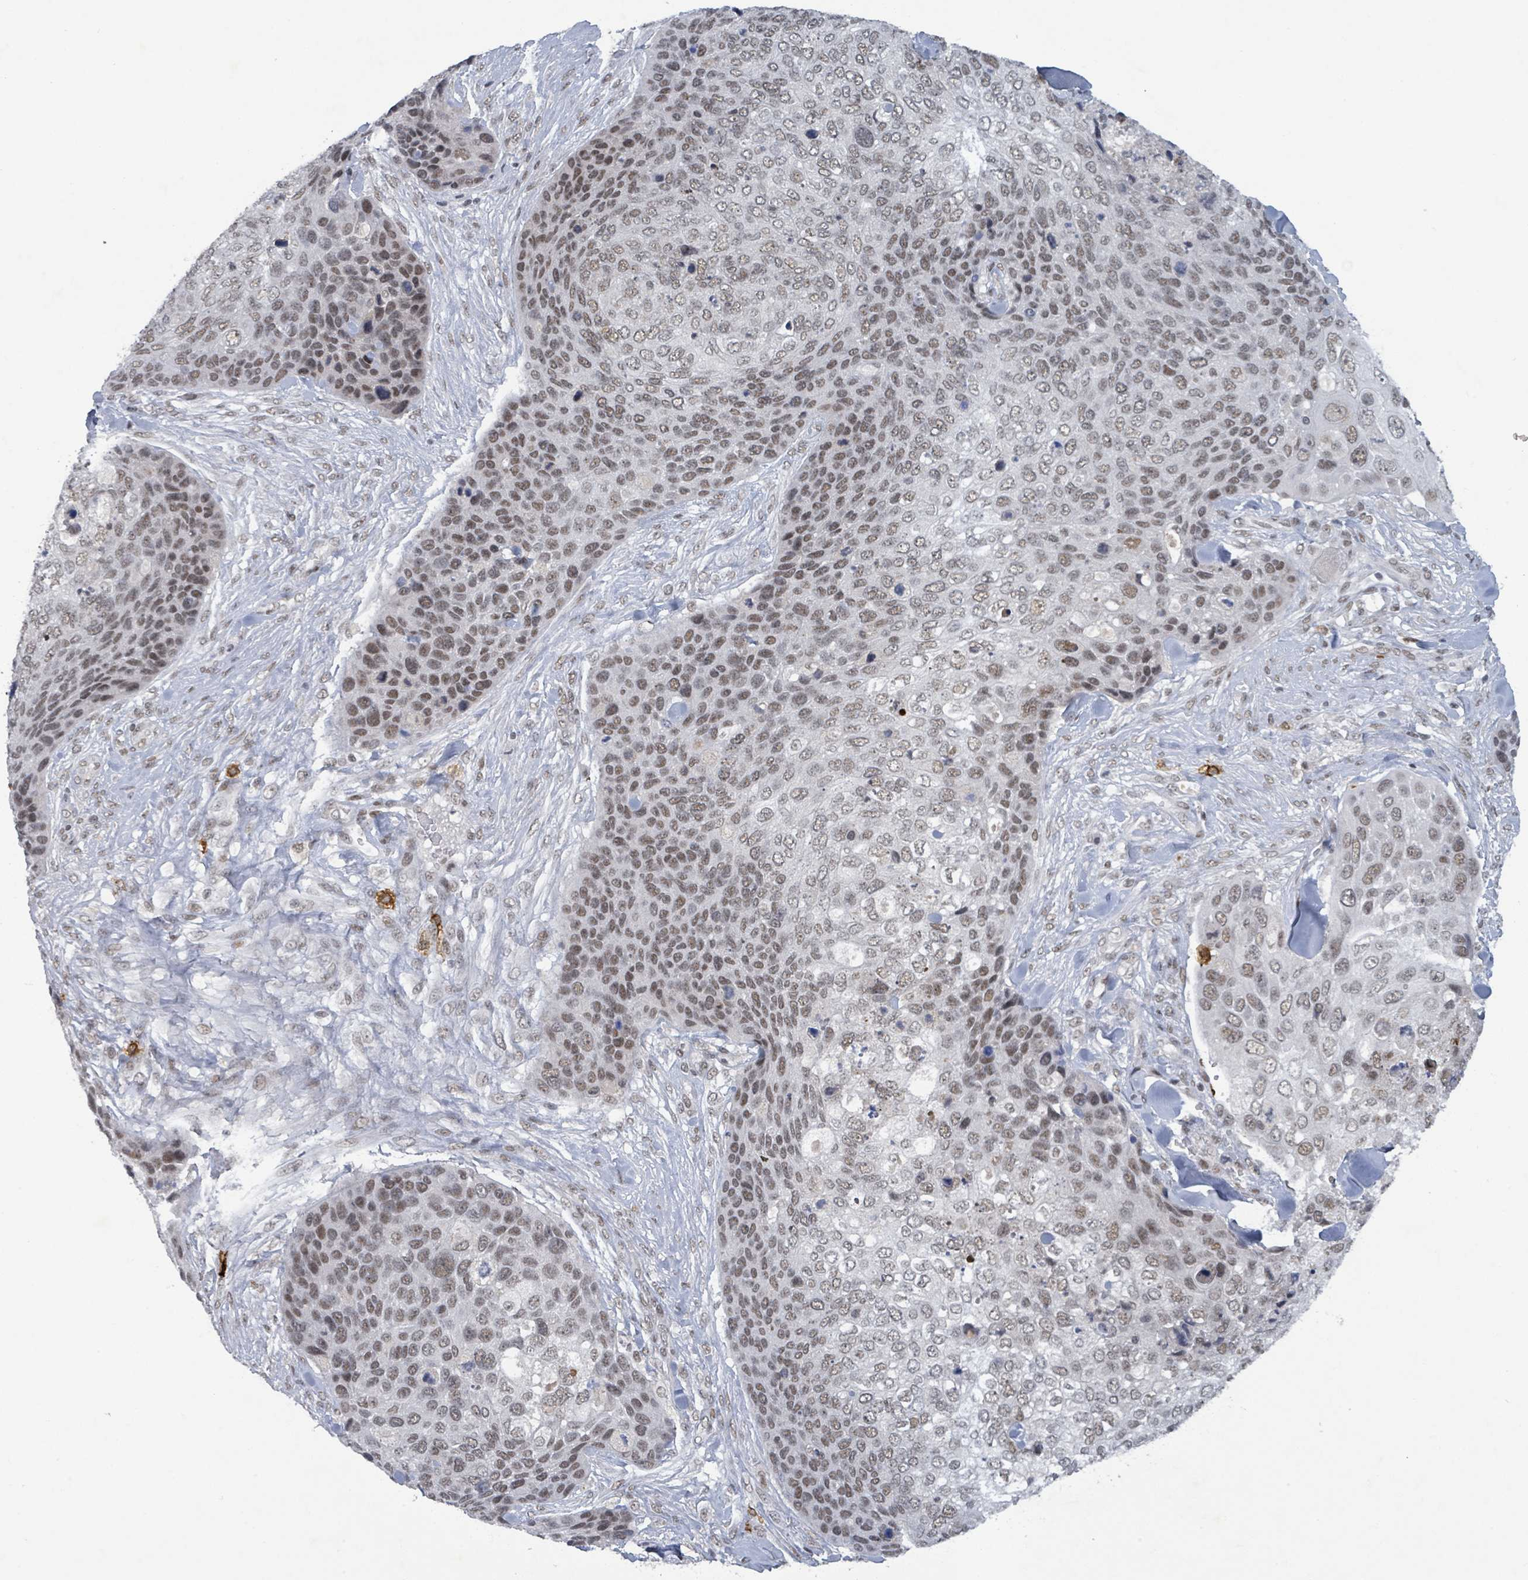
{"staining": {"intensity": "moderate", "quantity": ">75%", "location": "nuclear"}, "tissue": "skin cancer", "cell_type": "Tumor cells", "image_type": "cancer", "snomed": [{"axis": "morphology", "description": "Basal cell carcinoma"}, {"axis": "topography", "description": "Skin"}], "caption": "Protein analysis of skin cancer (basal cell carcinoma) tissue reveals moderate nuclear expression in approximately >75% of tumor cells.", "gene": "BANP", "patient": {"sex": "female", "age": 74}}